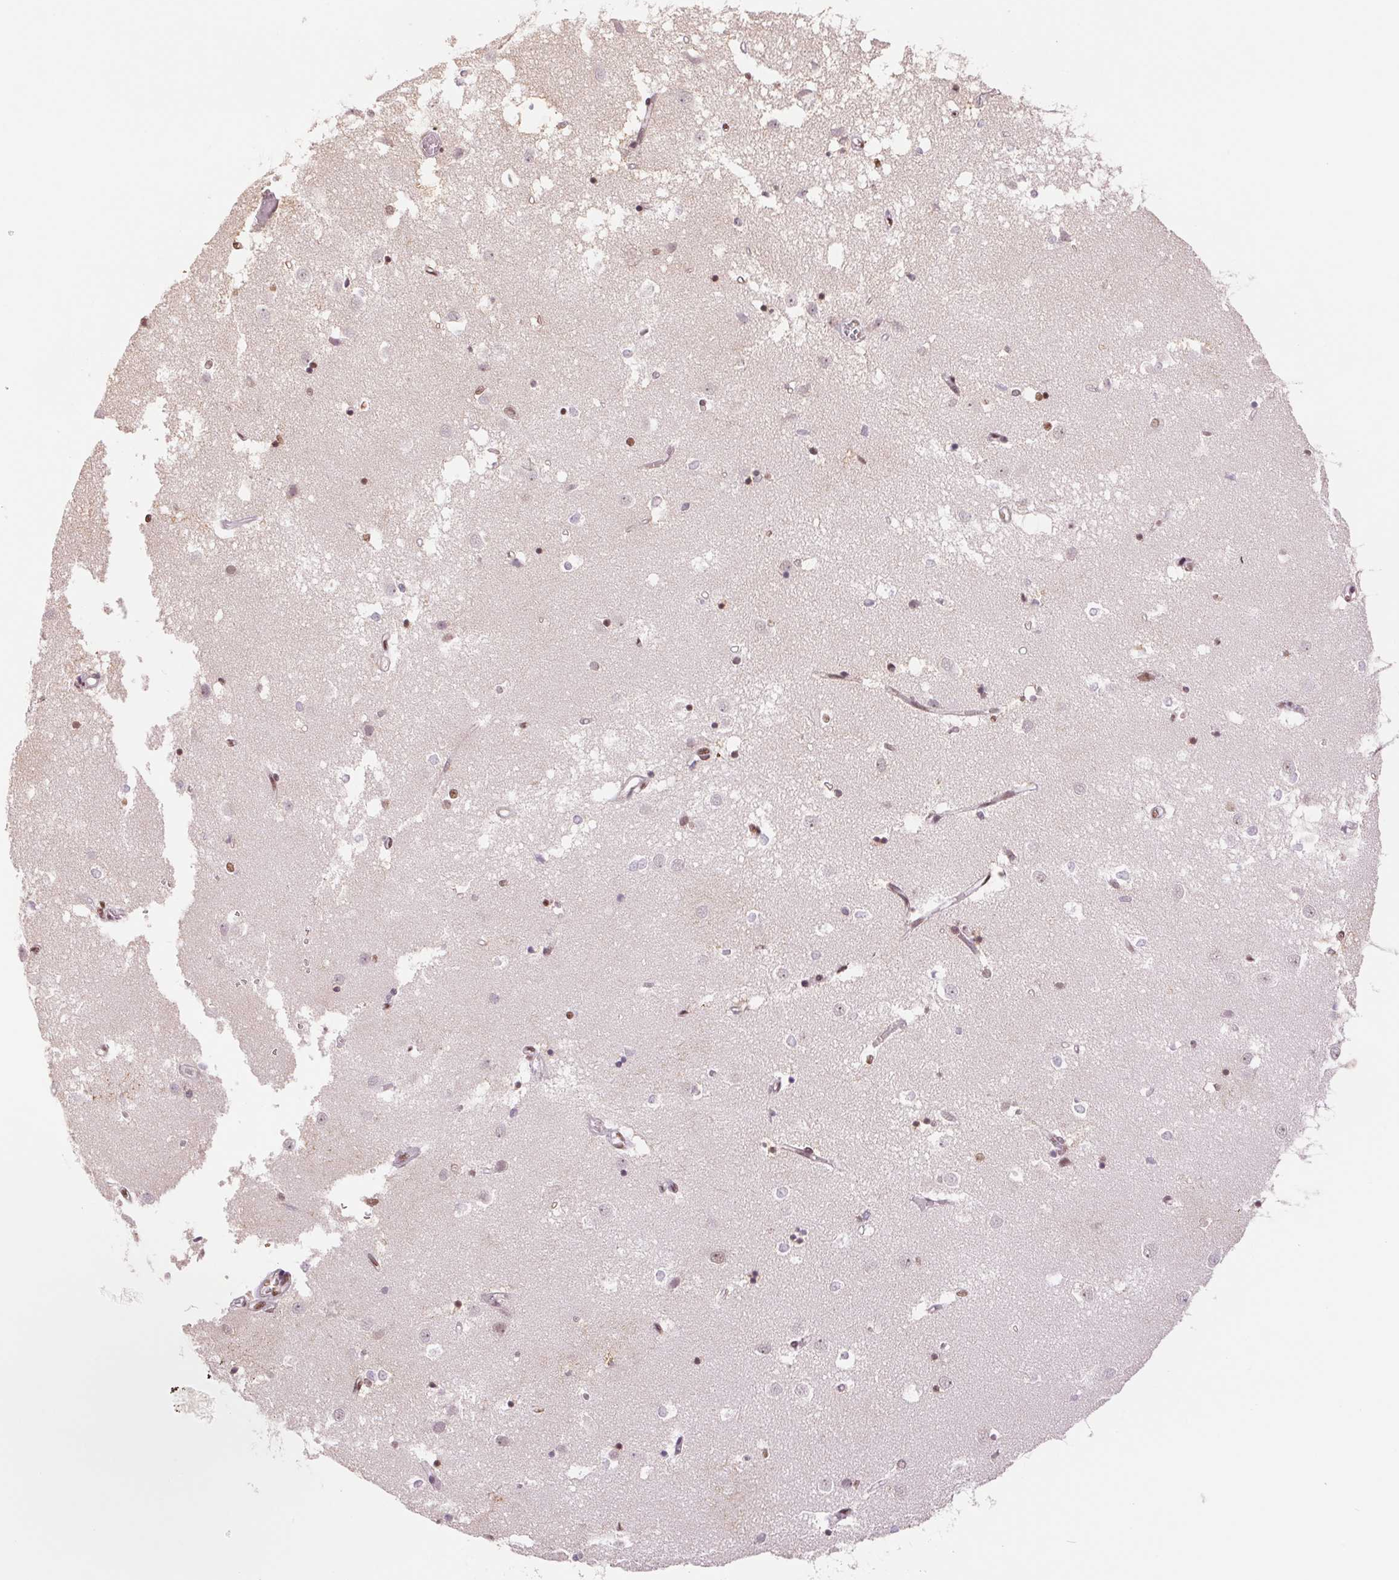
{"staining": {"intensity": "moderate", "quantity": "<25%", "location": "nuclear"}, "tissue": "caudate", "cell_type": "Glial cells", "image_type": "normal", "snomed": [{"axis": "morphology", "description": "Normal tissue, NOS"}, {"axis": "topography", "description": "Lateral ventricle wall"}], "caption": "High-power microscopy captured an IHC photomicrograph of benign caudate, revealing moderate nuclear staining in approximately <25% of glial cells. The protein of interest is shown in brown color, while the nuclei are stained blue.", "gene": "SREK1", "patient": {"sex": "male", "age": 54}}